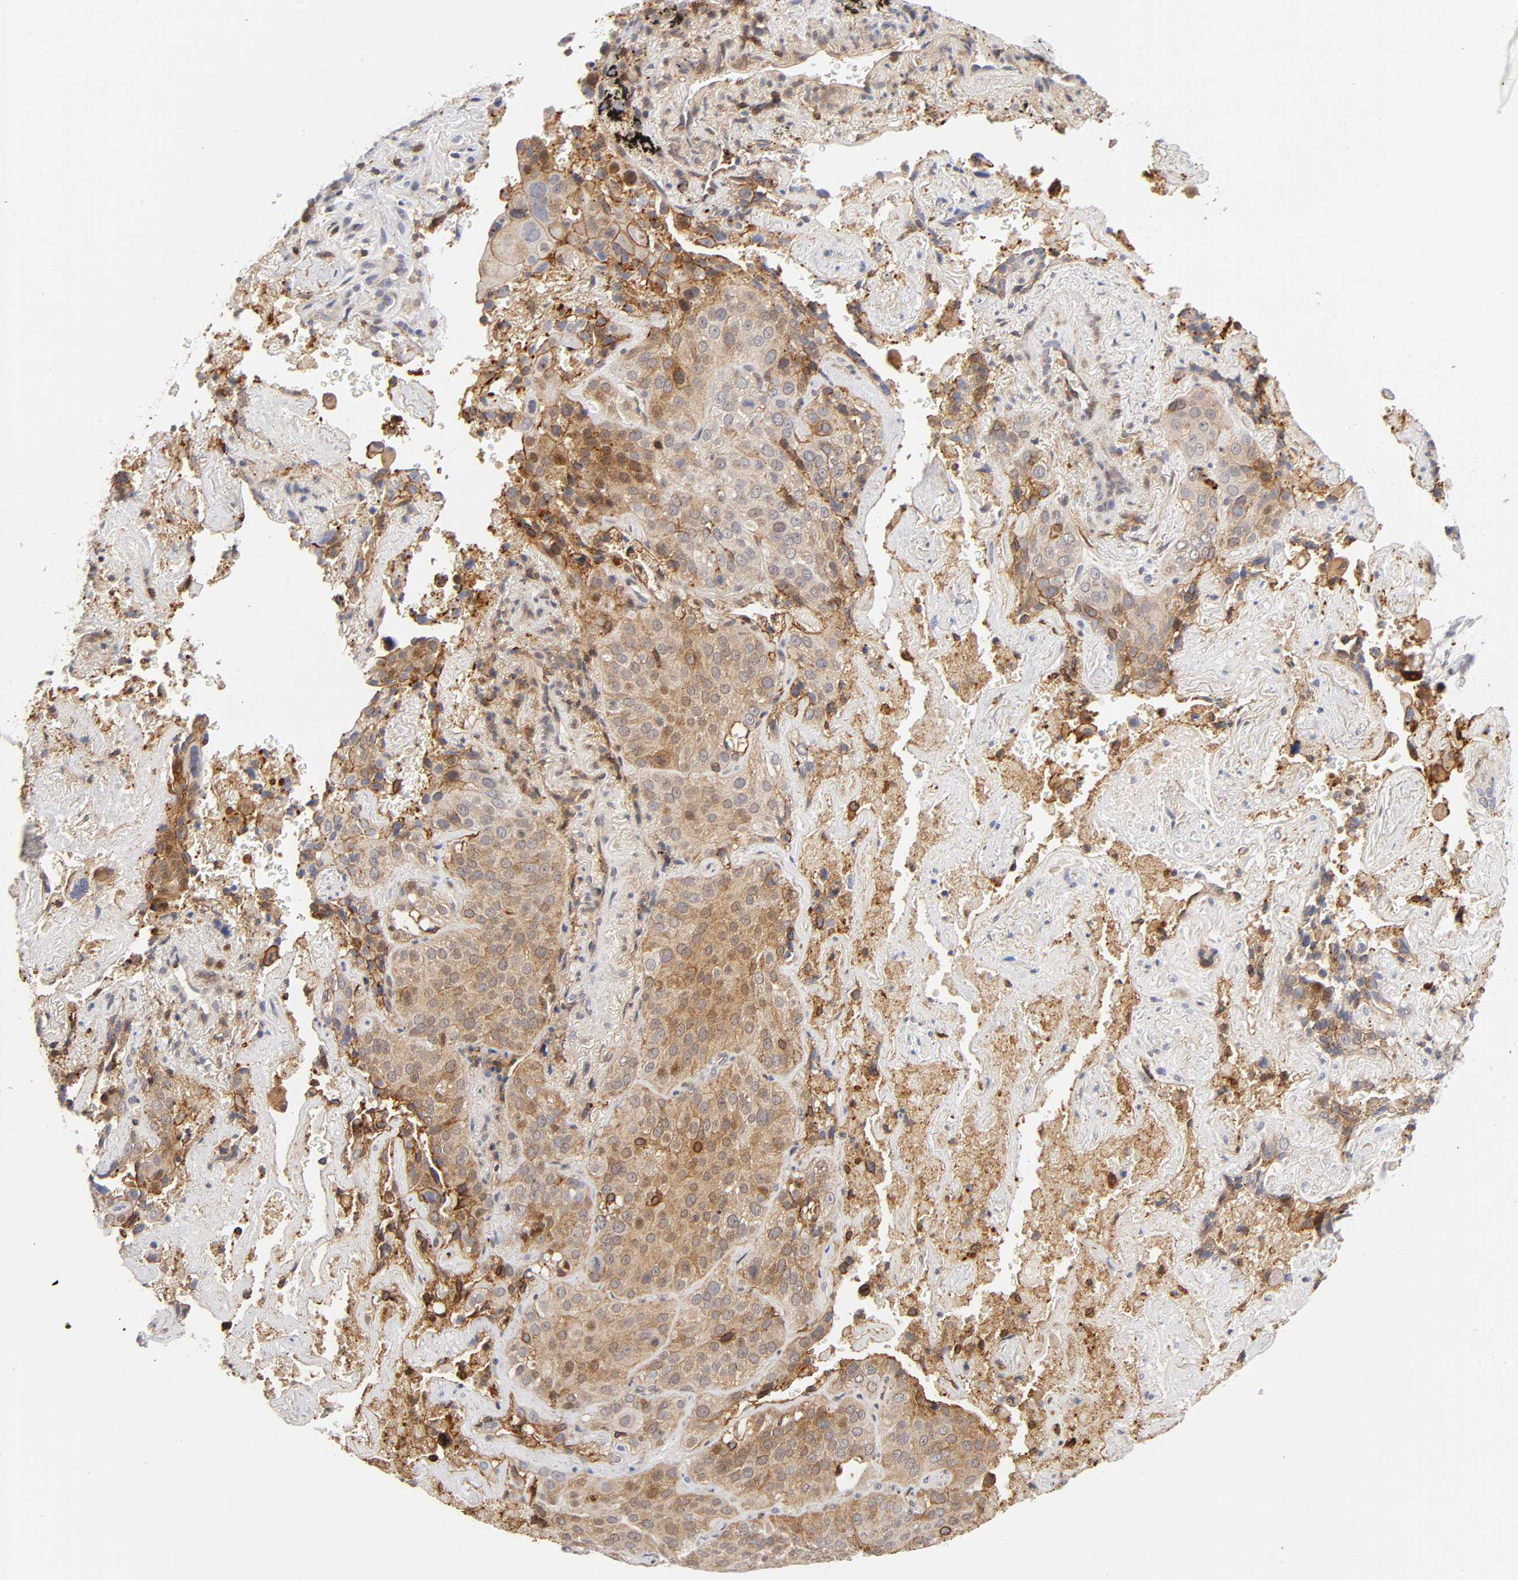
{"staining": {"intensity": "moderate", "quantity": ">75%", "location": "cytoplasmic/membranous"}, "tissue": "lung cancer", "cell_type": "Tumor cells", "image_type": "cancer", "snomed": [{"axis": "morphology", "description": "Squamous cell carcinoma, NOS"}, {"axis": "topography", "description": "Lung"}], "caption": "Brown immunohistochemical staining in human lung cancer exhibits moderate cytoplasmic/membranous positivity in approximately >75% of tumor cells.", "gene": "ANXA7", "patient": {"sex": "male", "age": 54}}